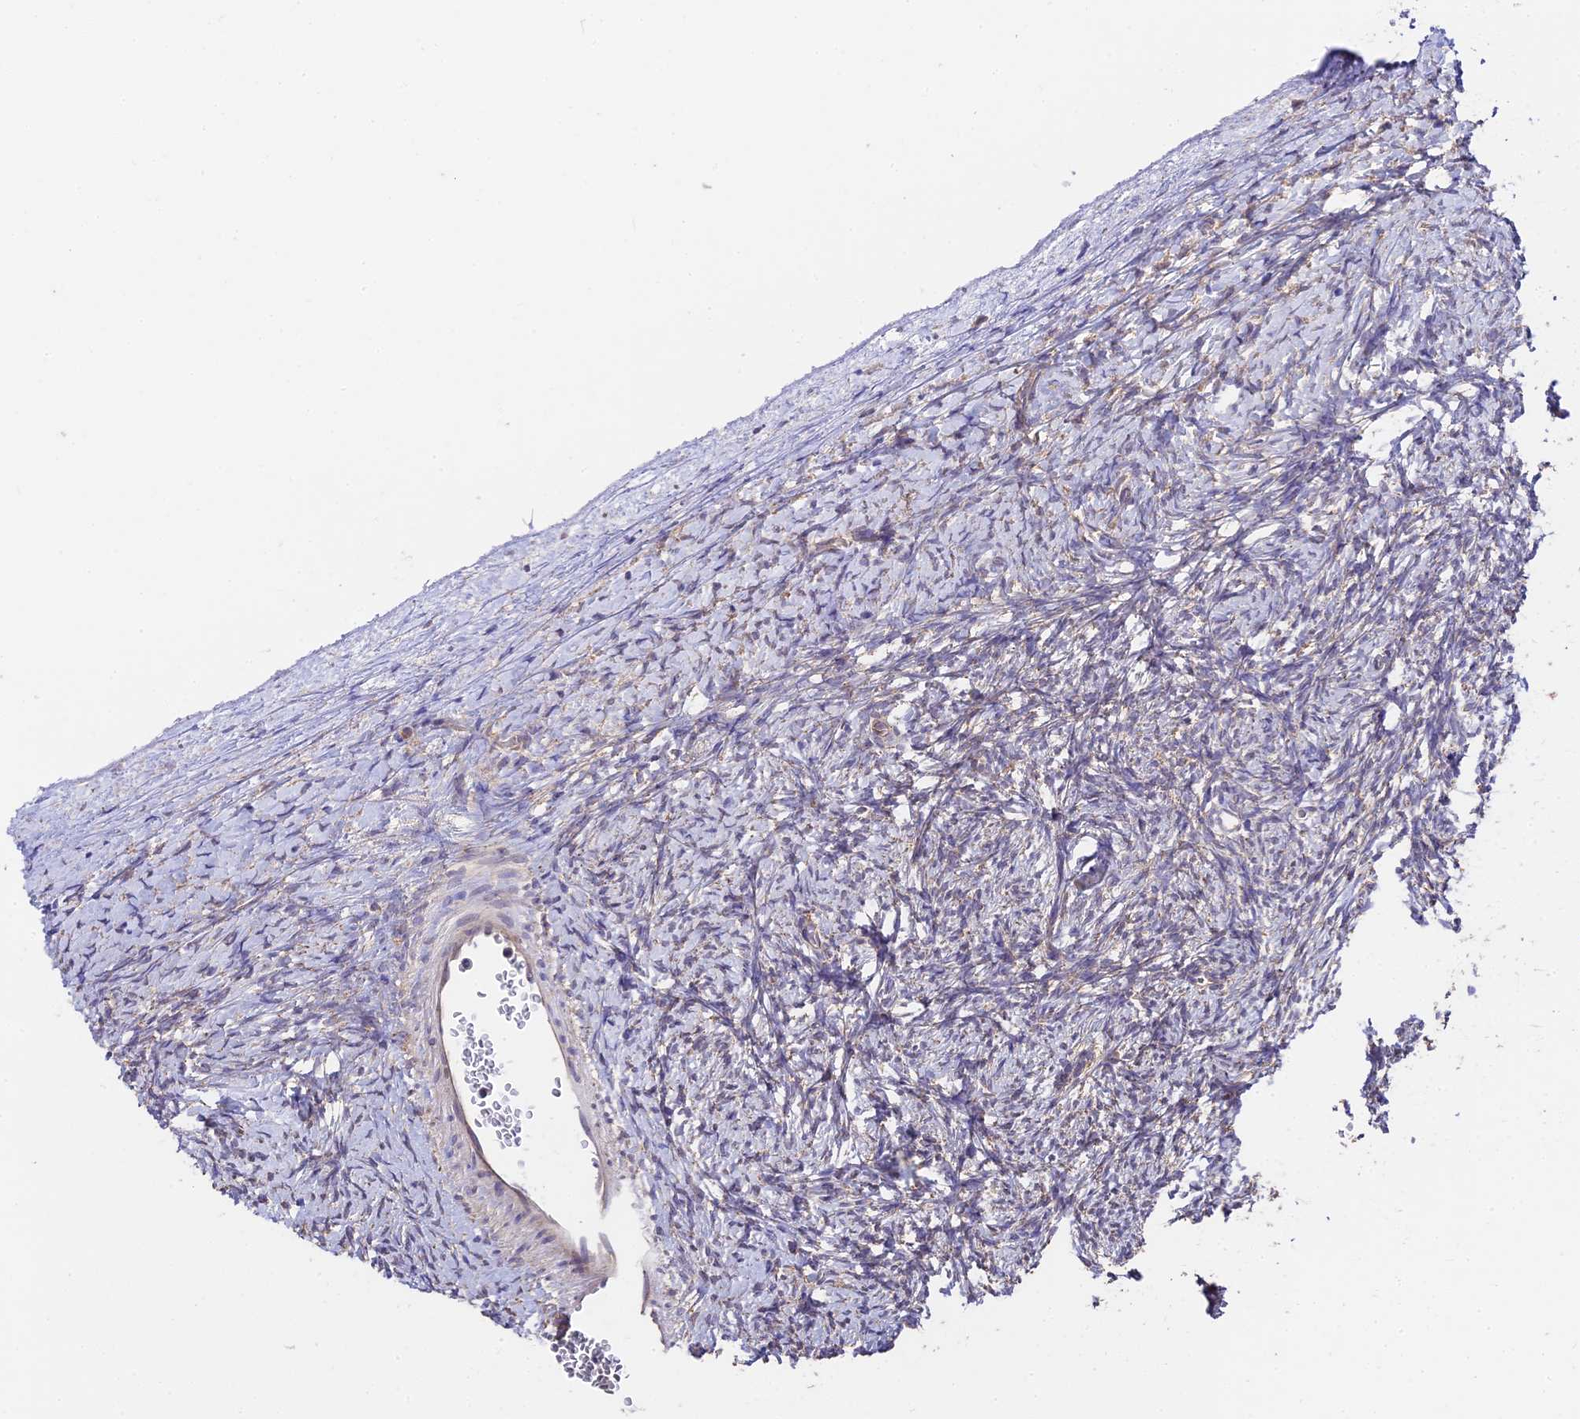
{"staining": {"intensity": "weak", "quantity": "25%-75%", "location": "cytoplasmic/membranous"}, "tissue": "ovary", "cell_type": "Ovarian stroma cells", "image_type": "normal", "snomed": [{"axis": "morphology", "description": "Normal tissue, NOS"}, {"axis": "morphology", "description": "Developmental malformation"}, {"axis": "topography", "description": "Ovary"}], "caption": "A low amount of weak cytoplasmic/membranous expression is identified in approximately 25%-75% of ovarian stroma cells in normal ovary. Using DAB (brown) and hematoxylin (blue) stains, captured at high magnification using brightfield microscopy.", "gene": "C3orf20", "patient": {"sex": "female", "age": 39}}